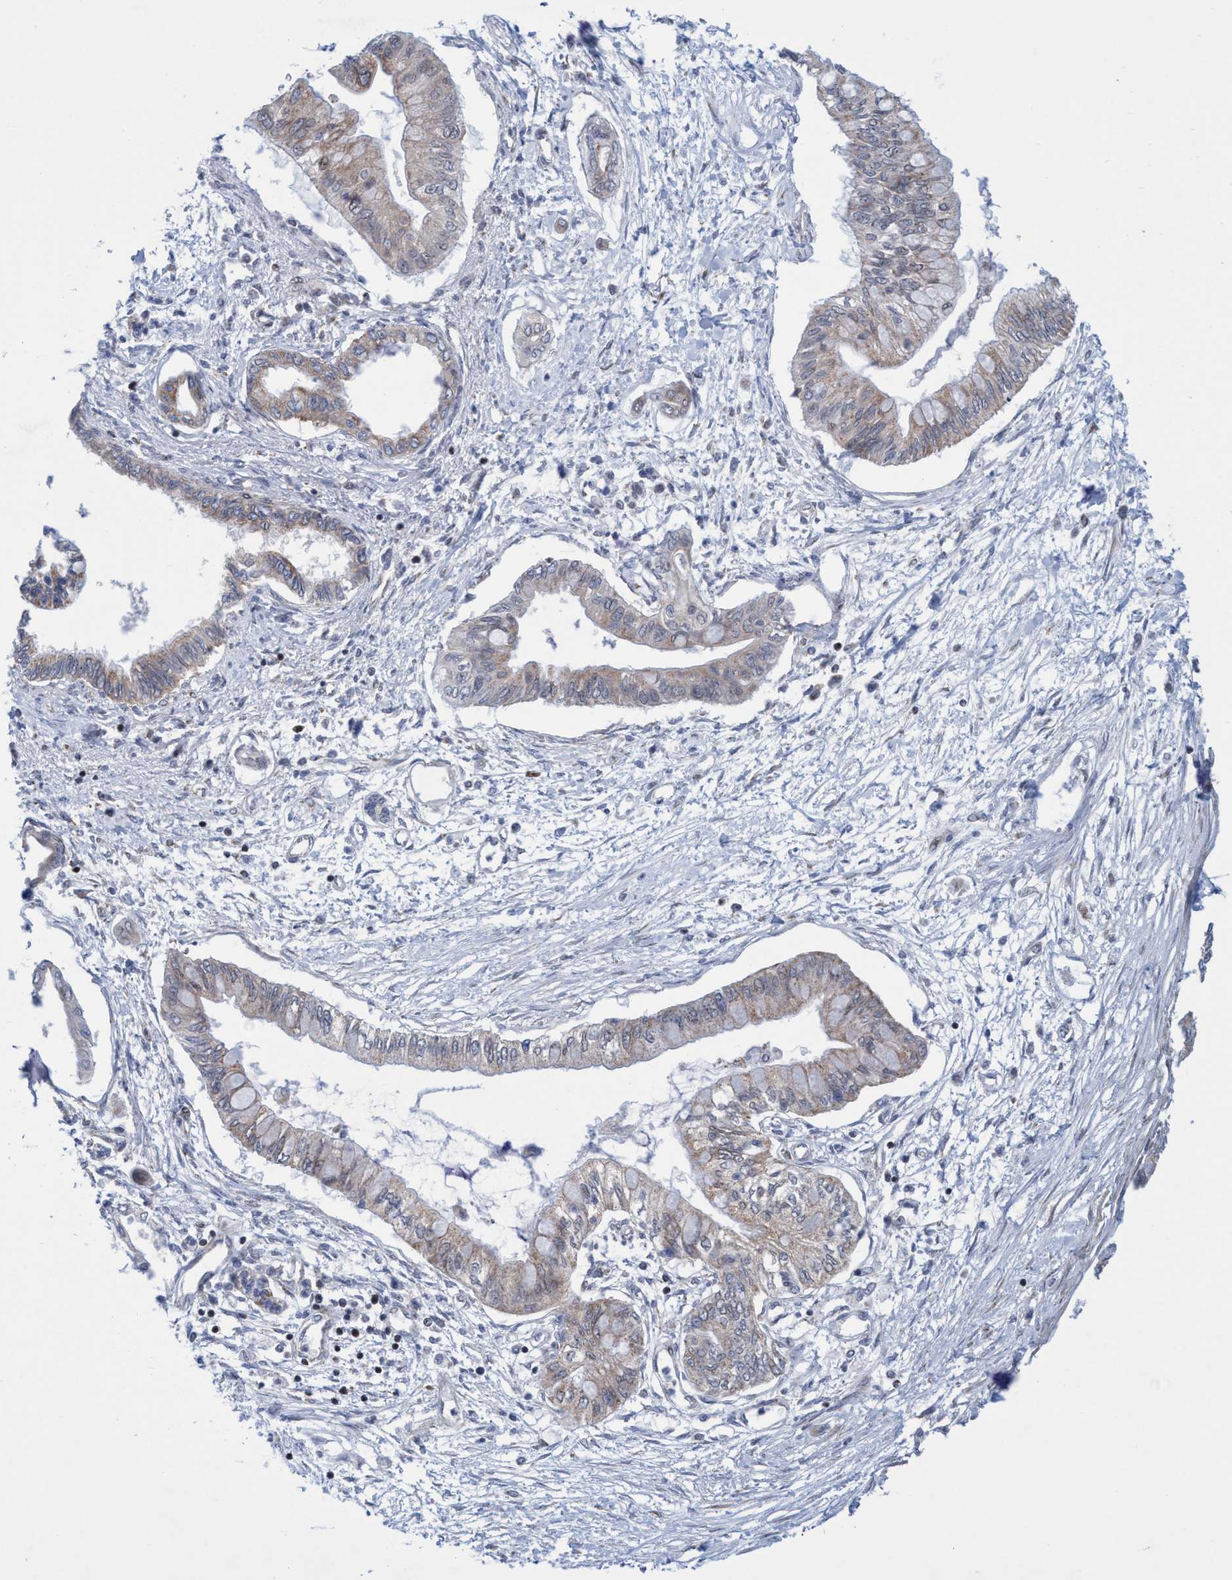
{"staining": {"intensity": "weak", "quantity": "25%-75%", "location": "cytoplasmic/membranous"}, "tissue": "pancreatic cancer", "cell_type": "Tumor cells", "image_type": "cancer", "snomed": [{"axis": "morphology", "description": "Adenocarcinoma, NOS"}, {"axis": "topography", "description": "Pancreas"}], "caption": "IHC (DAB (3,3'-diaminobenzidine)) staining of pancreatic adenocarcinoma demonstrates weak cytoplasmic/membranous protein expression in about 25%-75% of tumor cells. (Stains: DAB in brown, nuclei in blue, Microscopy: brightfield microscopy at high magnification).", "gene": "POLR1F", "patient": {"sex": "female", "age": 77}}